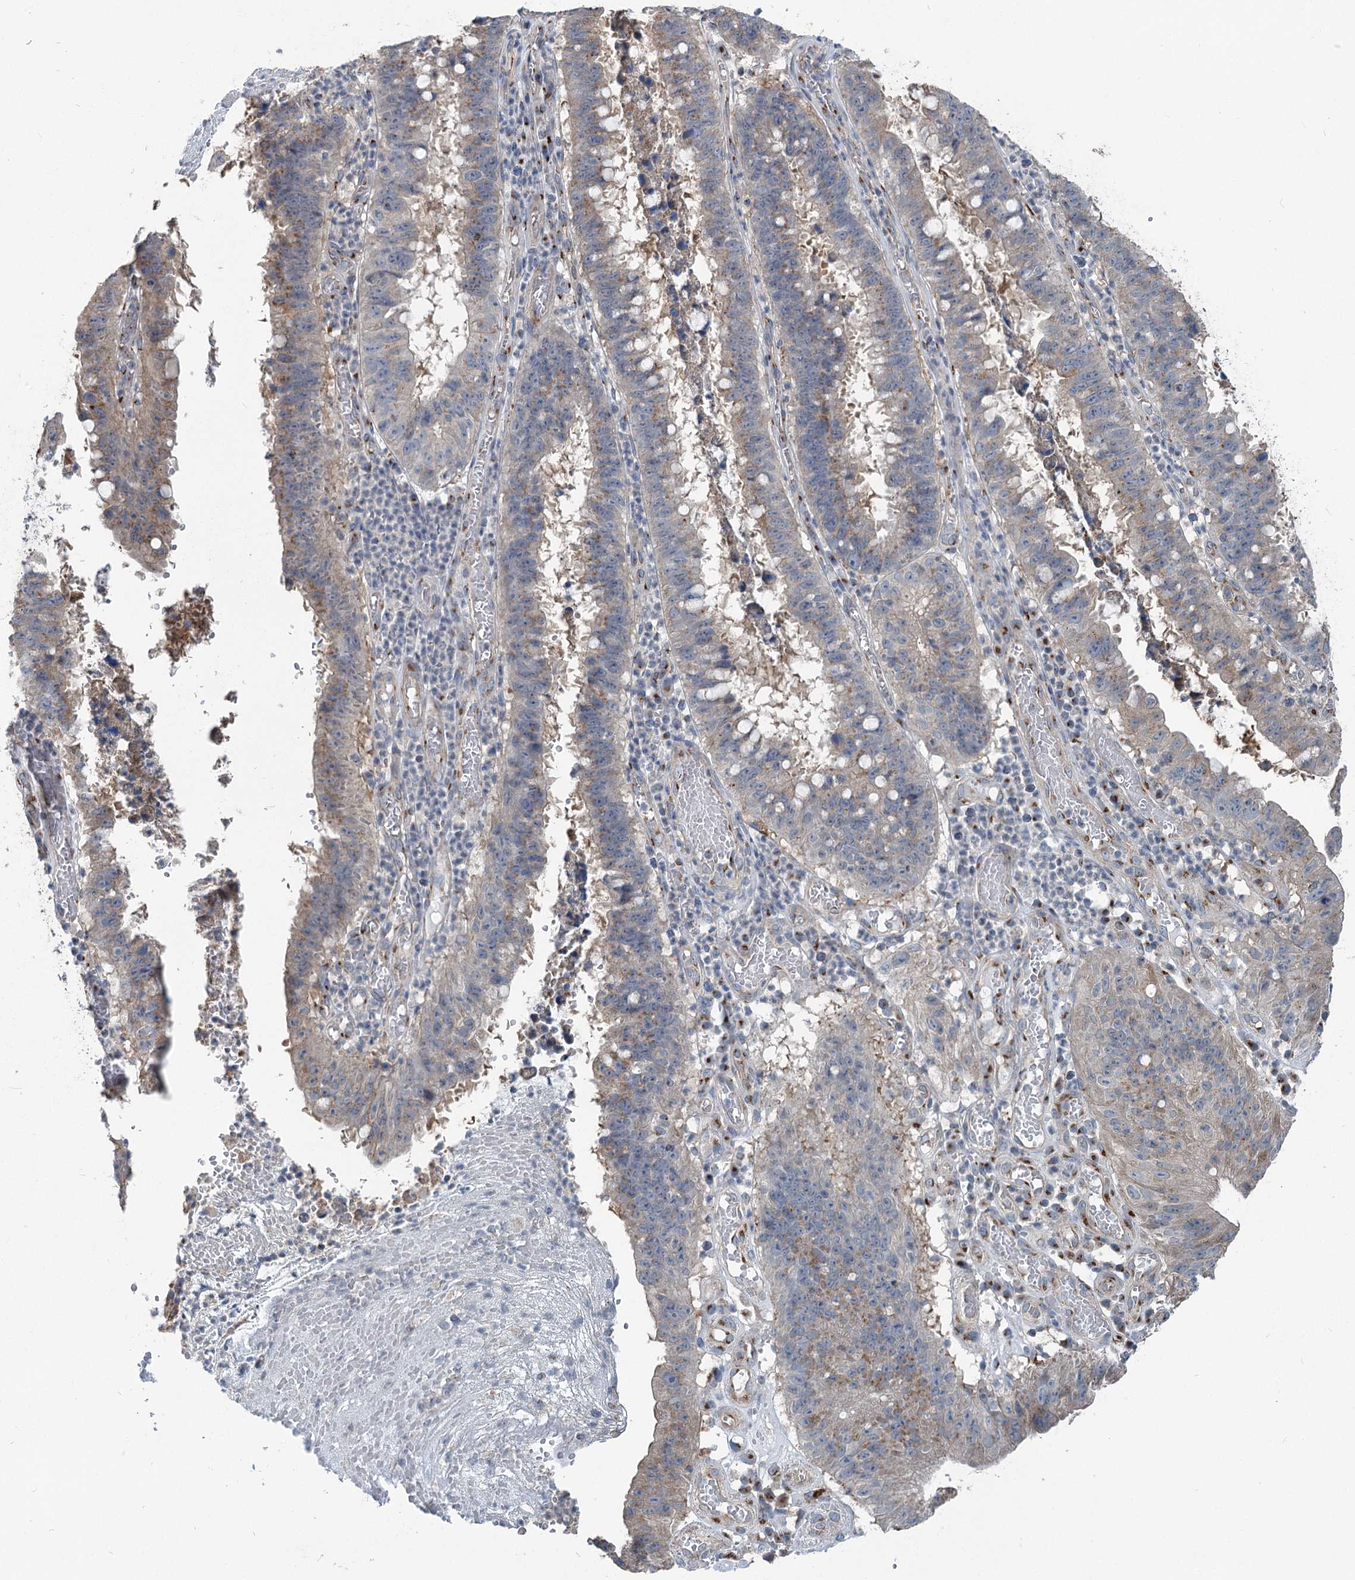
{"staining": {"intensity": "weak", "quantity": "25%-75%", "location": "cytoplasmic/membranous"}, "tissue": "stomach cancer", "cell_type": "Tumor cells", "image_type": "cancer", "snomed": [{"axis": "morphology", "description": "Adenocarcinoma, NOS"}, {"axis": "topography", "description": "Stomach"}], "caption": "The histopathology image shows a brown stain indicating the presence of a protein in the cytoplasmic/membranous of tumor cells in adenocarcinoma (stomach).", "gene": "ITIH5", "patient": {"sex": "male", "age": 59}}